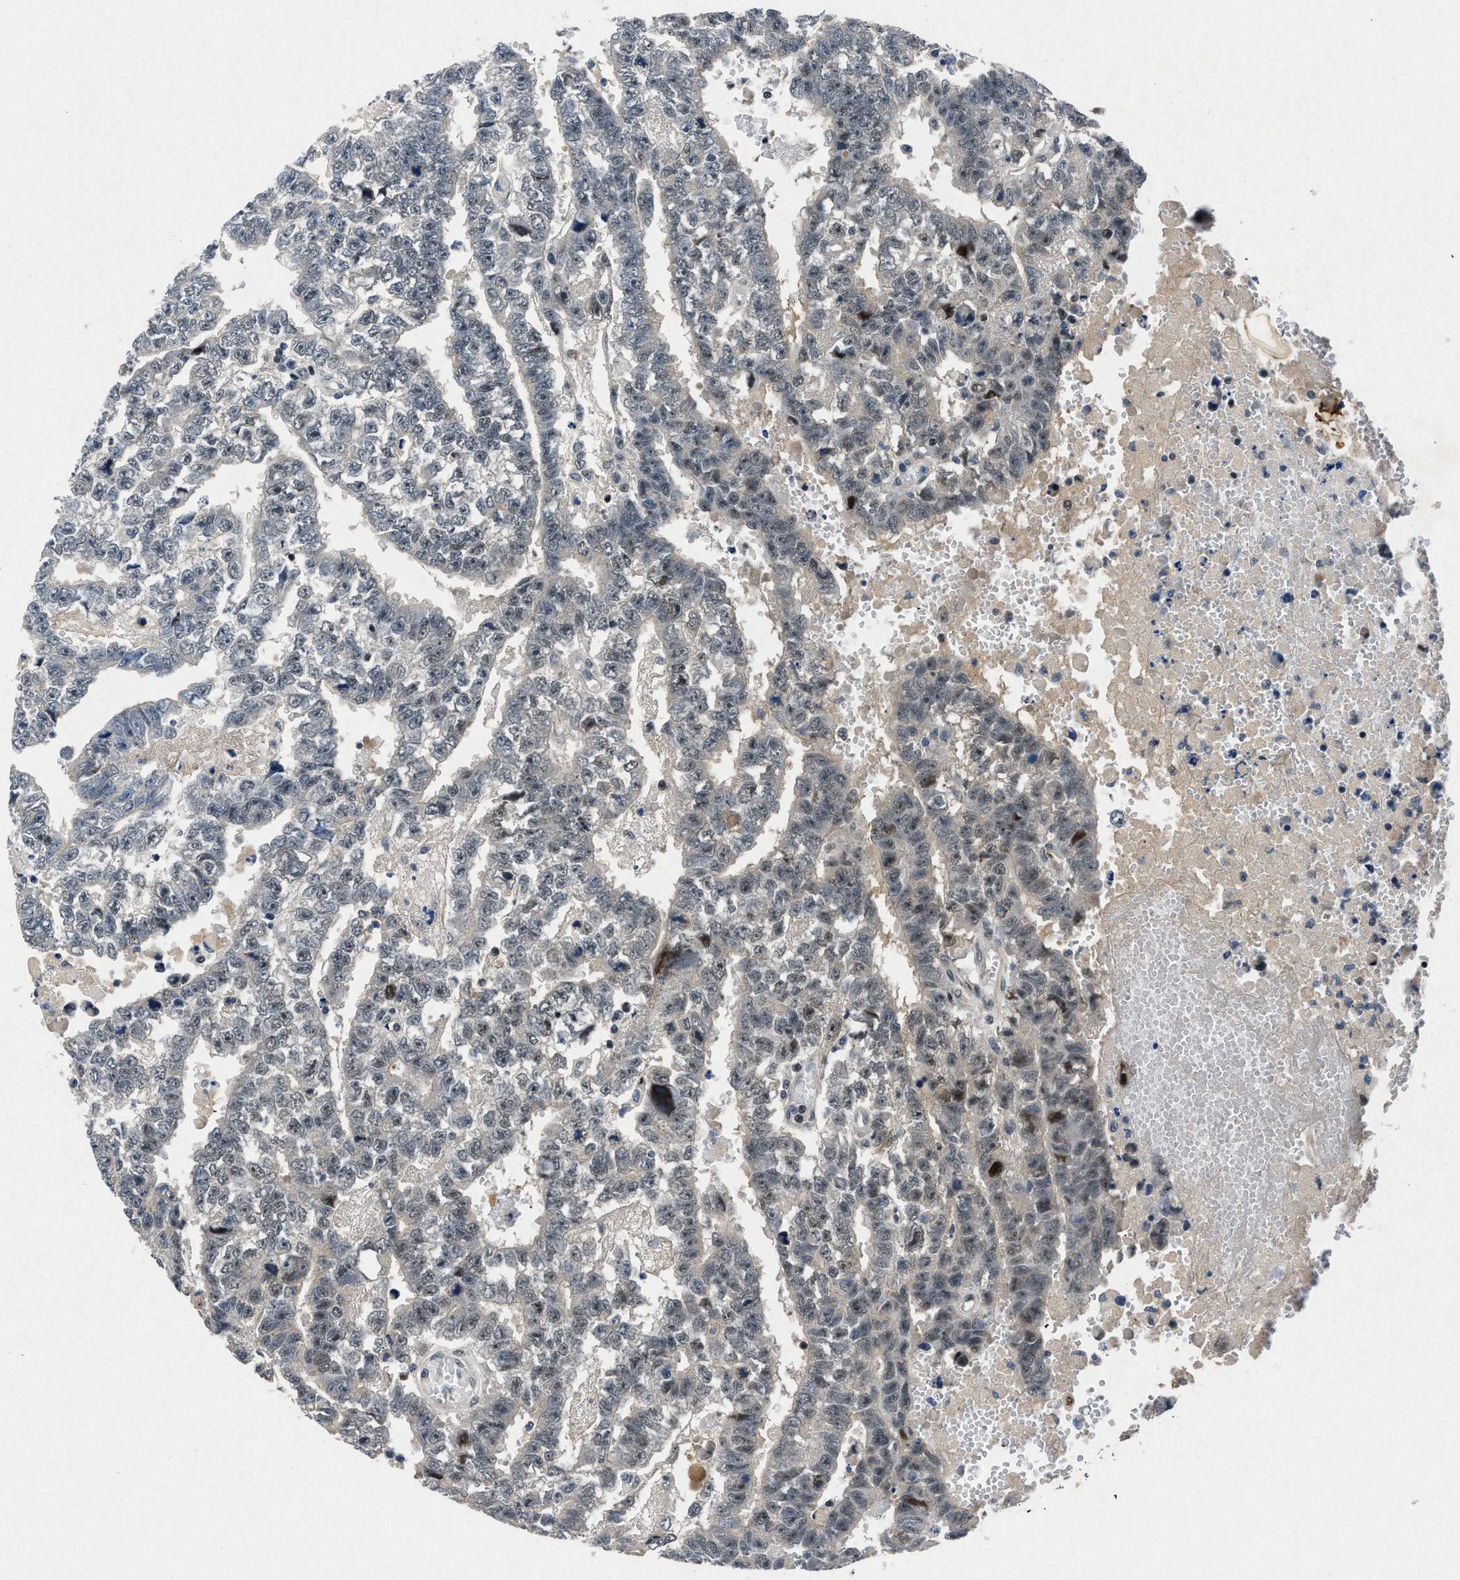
{"staining": {"intensity": "negative", "quantity": "none", "location": "none"}, "tissue": "testis cancer", "cell_type": "Tumor cells", "image_type": "cancer", "snomed": [{"axis": "morphology", "description": "Carcinoma, Embryonal, NOS"}, {"axis": "topography", "description": "Testis"}], "caption": "Testis cancer was stained to show a protein in brown. There is no significant staining in tumor cells.", "gene": "PHLDA1", "patient": {"sex": "male", "age": 25}}